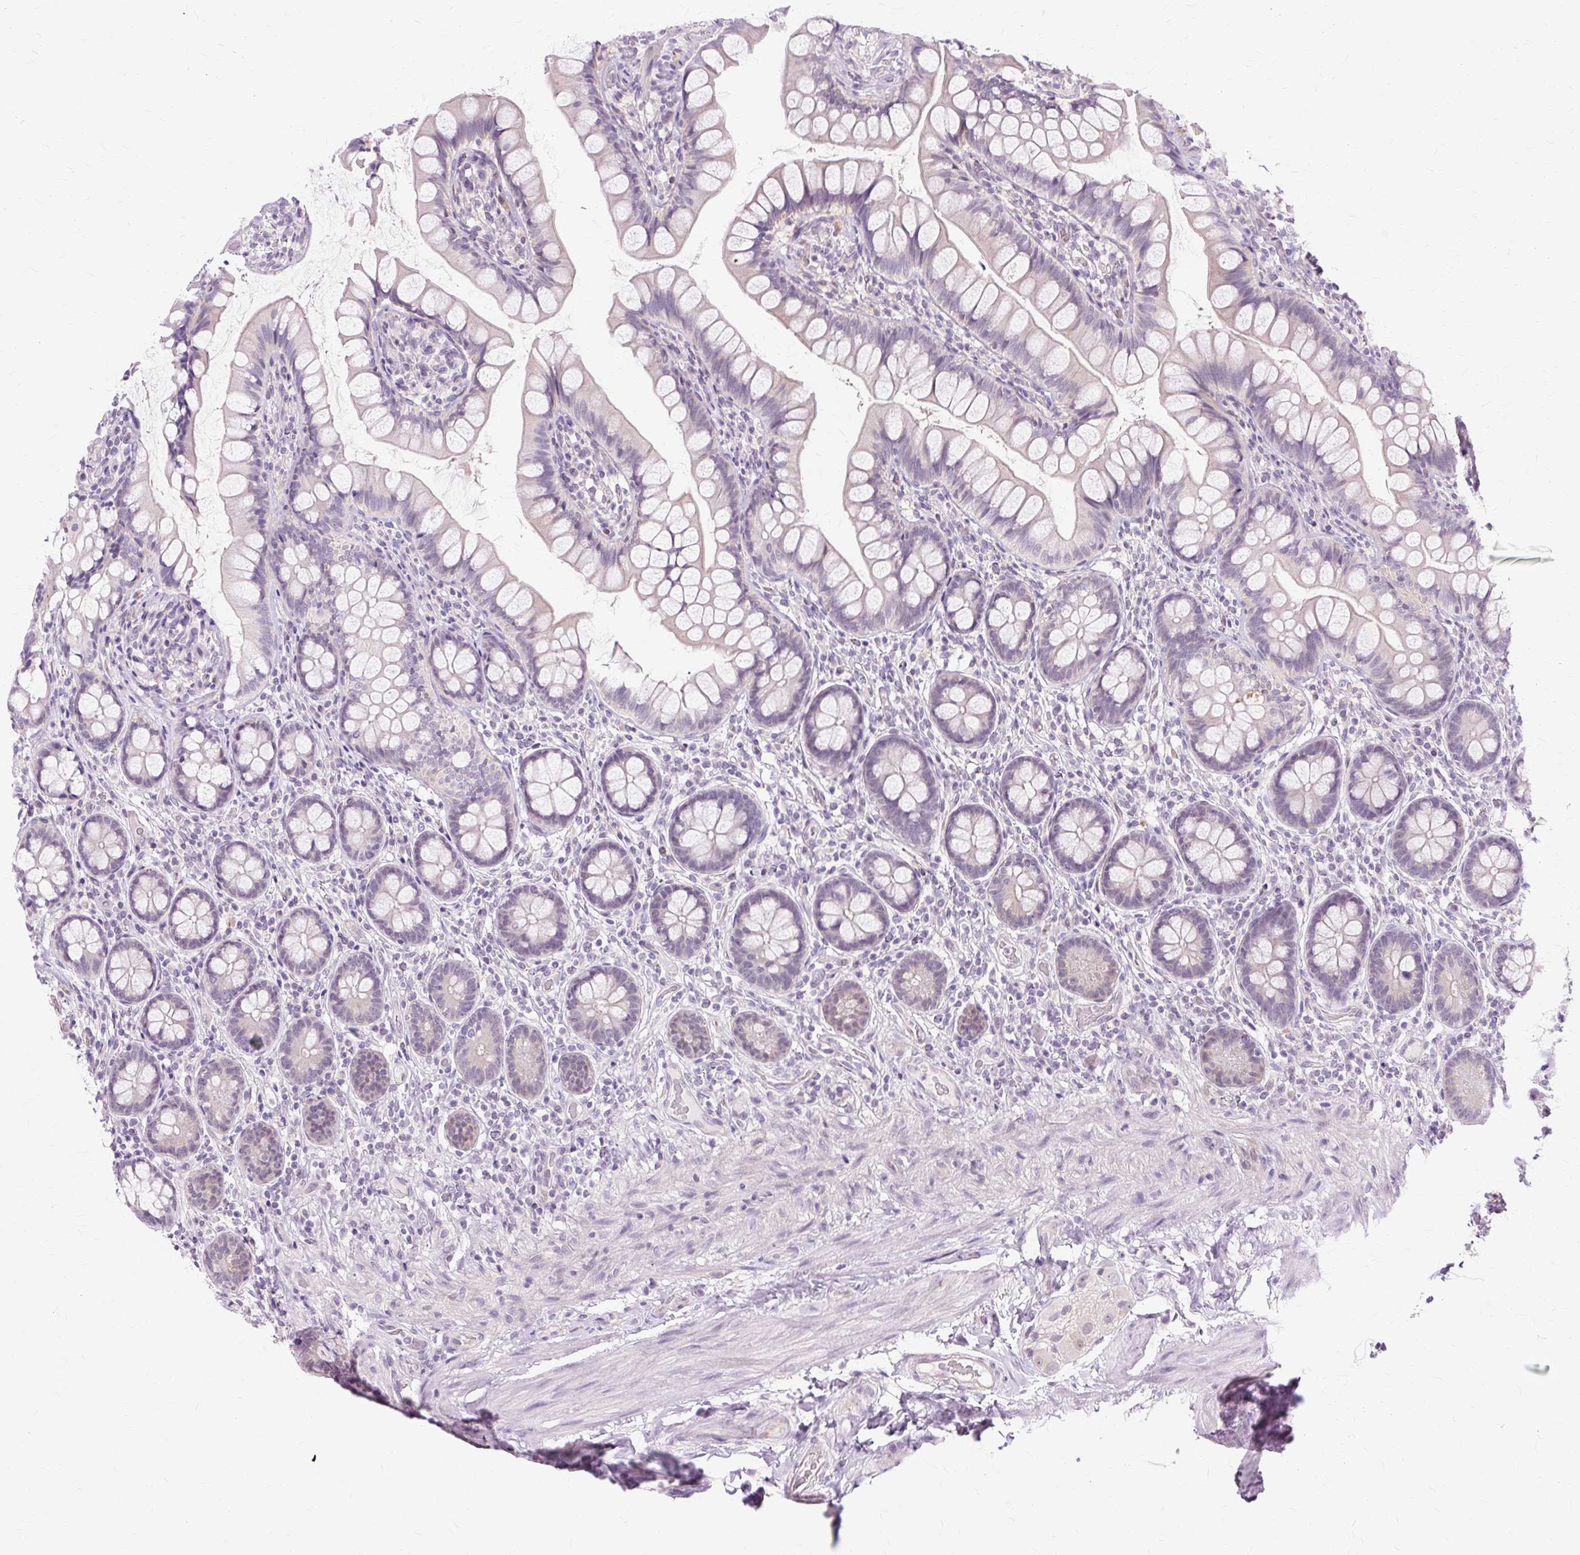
{"staining": {"intensity": "weak", "quantity": "<25%", "location": "cytoplasmic/membranous"}, "tissue": "small intestine", "cell_type": "Glandular cells", "image_type": "normal", "snomed": [{"axis": "morphology", "description": "Normal tissue, NOS"}, {"axis": "topography", "description": "Small intestine"}], "caption": "Immunohistochemical staining of unremarkable human small intestine exhibits no significant positivity in glandular cells.", "gene": "ZNF35", "patient": {"sex": "male", "age": 70}}